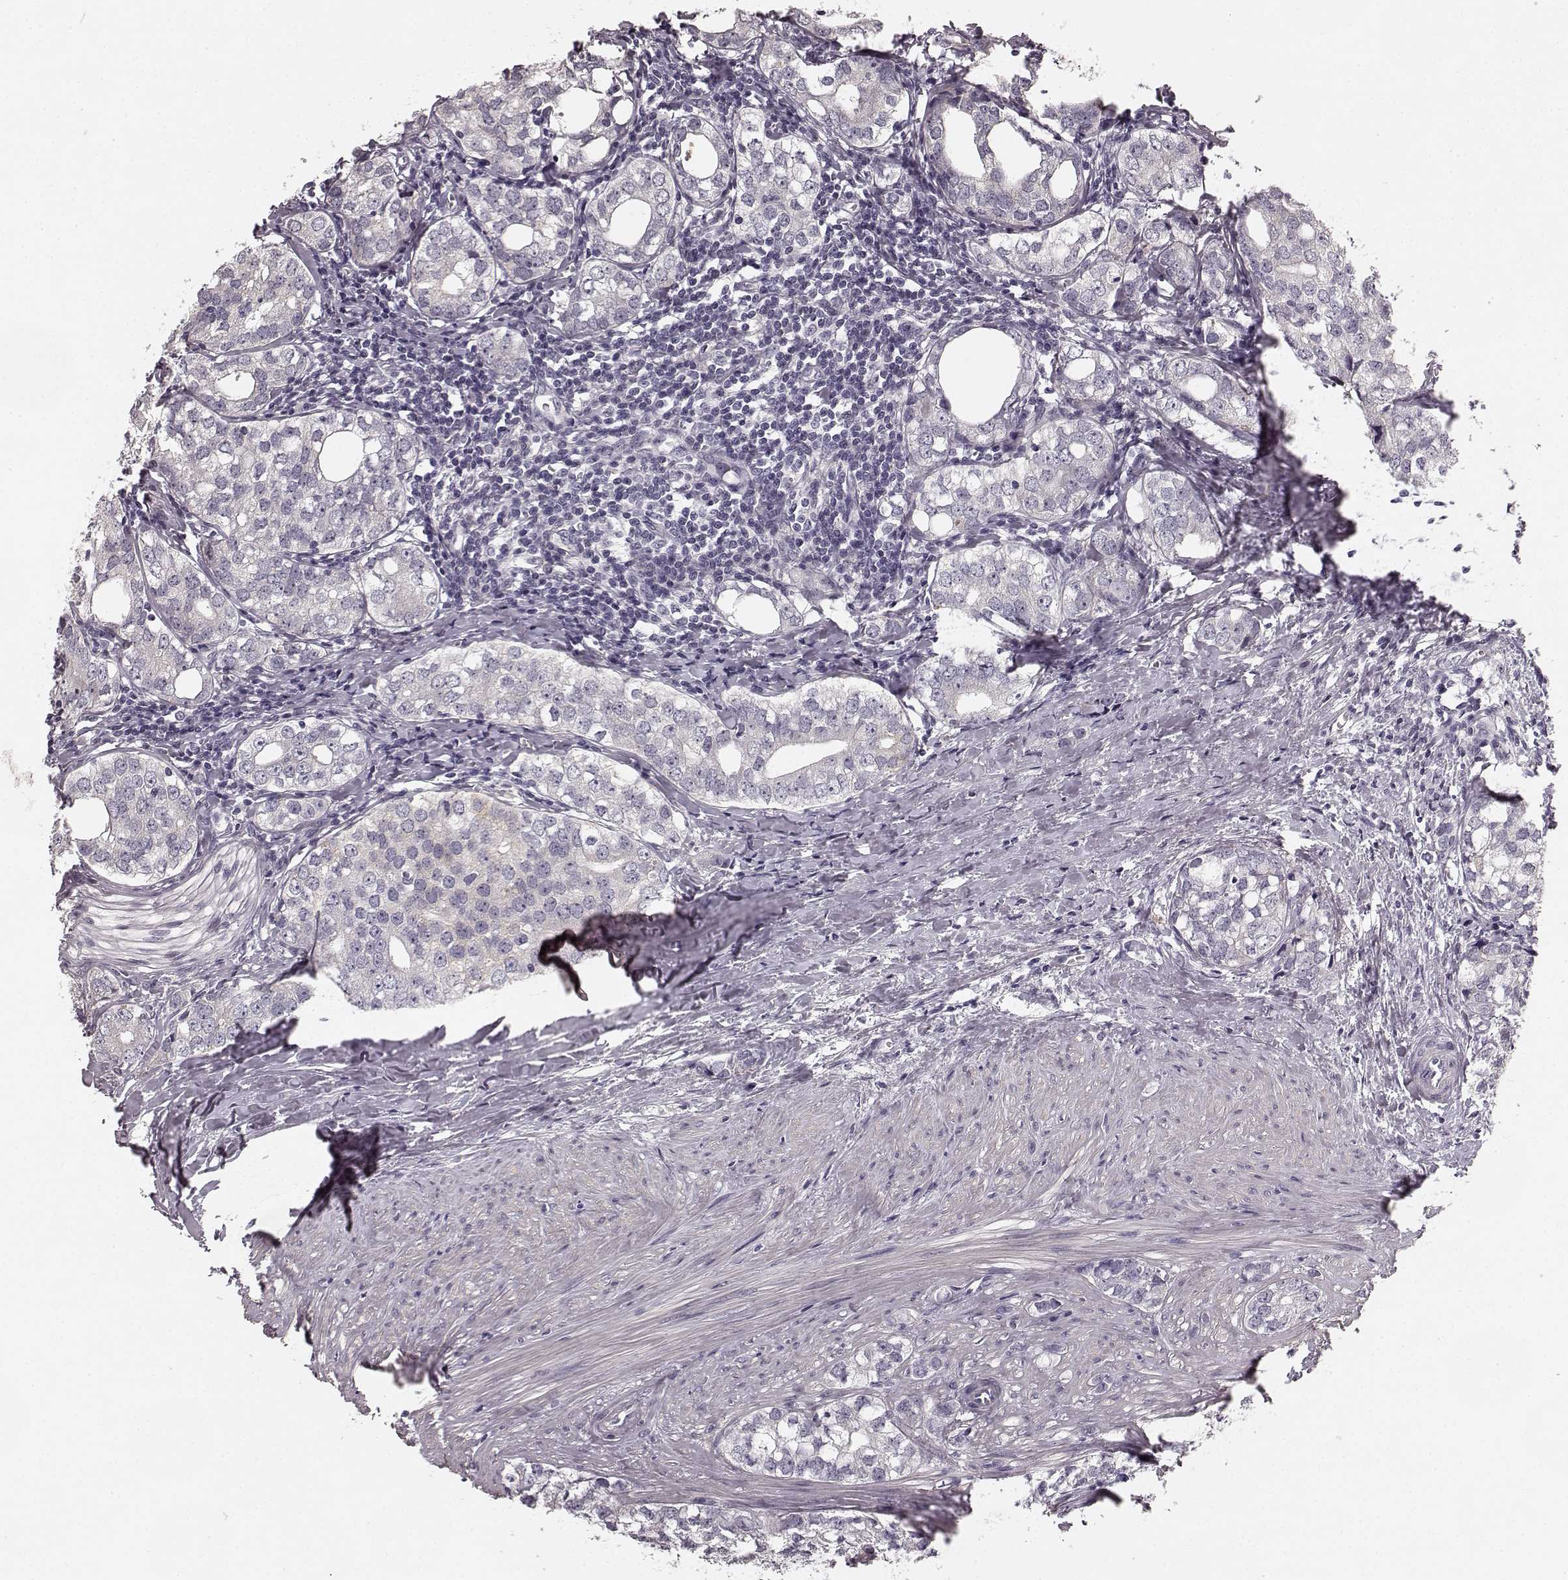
{"staining": {"intensity": "negative", "quantity": "none", "location": "none"}, "tissue": "prostate cancer", "cell_type": "Tumor cells", "image_type": "cancer", "snomed": [{"axis": "morphology", "description": "Adenocarcinoma, NOS"}, {"axis": "topography", "description": "Prostate and seminal vesicle, NOS"}], "caption": "High power microscopy histopathology image of an immunohistochemistry micrograph of prostate cancer (adenocarcinoma), revealing no significant expression in tumor cells.", "gene": "RIT2", "patient": {"sex": "male", "age": 63}}